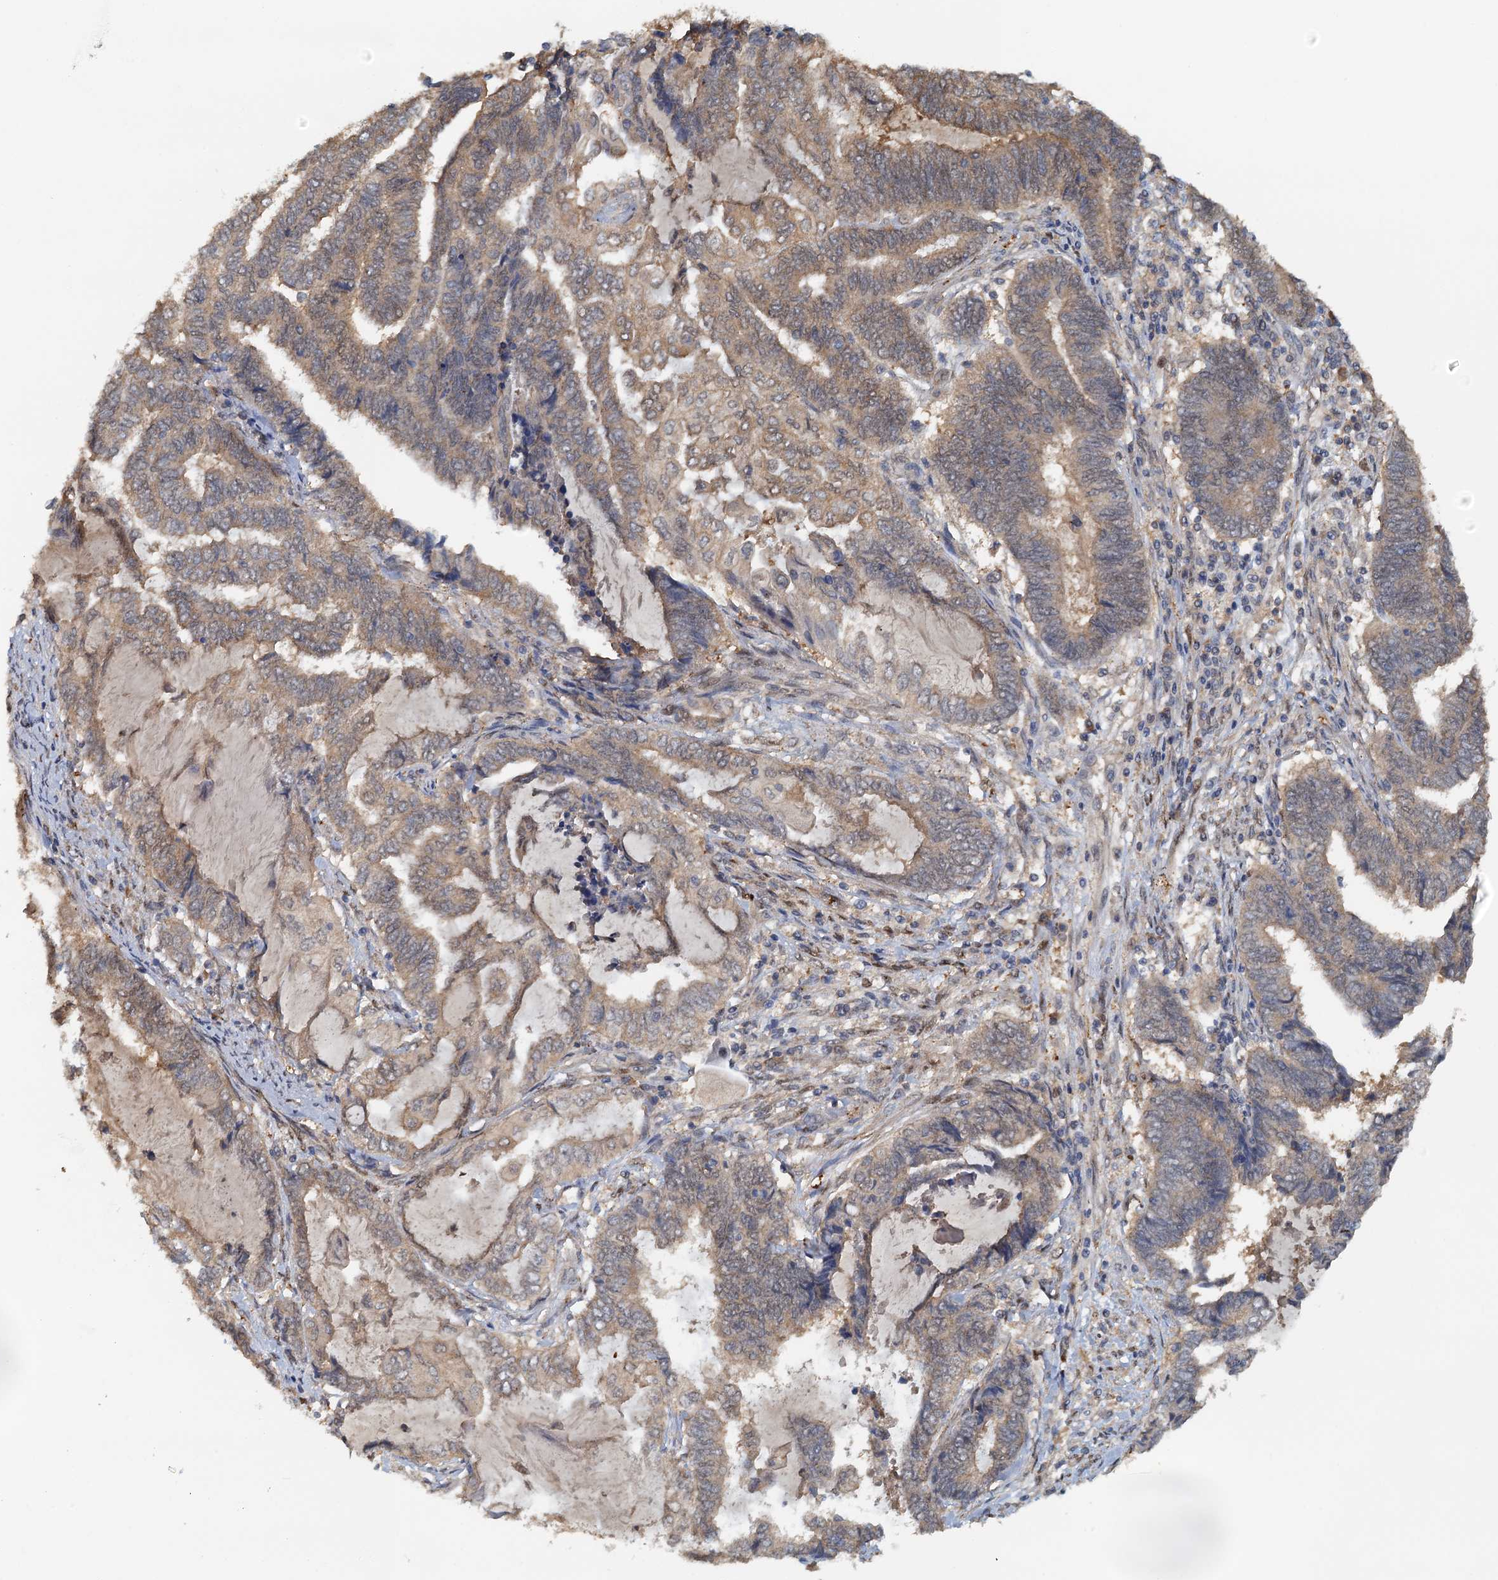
{"staining": {"intensity": "moderate", "quantity": ">75%", "location": "cytoplasmic/membranous,nuclear"}, "tissue": "endometrial cancer", "cell_type": "Tumor cells", "image_type": "cancer", "snomed": [{"axis": "morphology", "description": "Adenocarcinoma, NOS"}, {"axis": "topography", "description": "Uterus"}, {"axis": "topography", "description": "Endometrium"}], "caption": "Immunohistochemical staining of endometrial adenocarcinoma exhibits medium levels of moderate cytoplasmic/membranous and nuclear protein expression in approximately >75% of tumor cells. (Stains: DAB in brown, nuclei in blue, Microscopy: brightfield microscopy at high magnification).", "gene": "UBL7", "patient": {"sex": "female", "age": 70}}